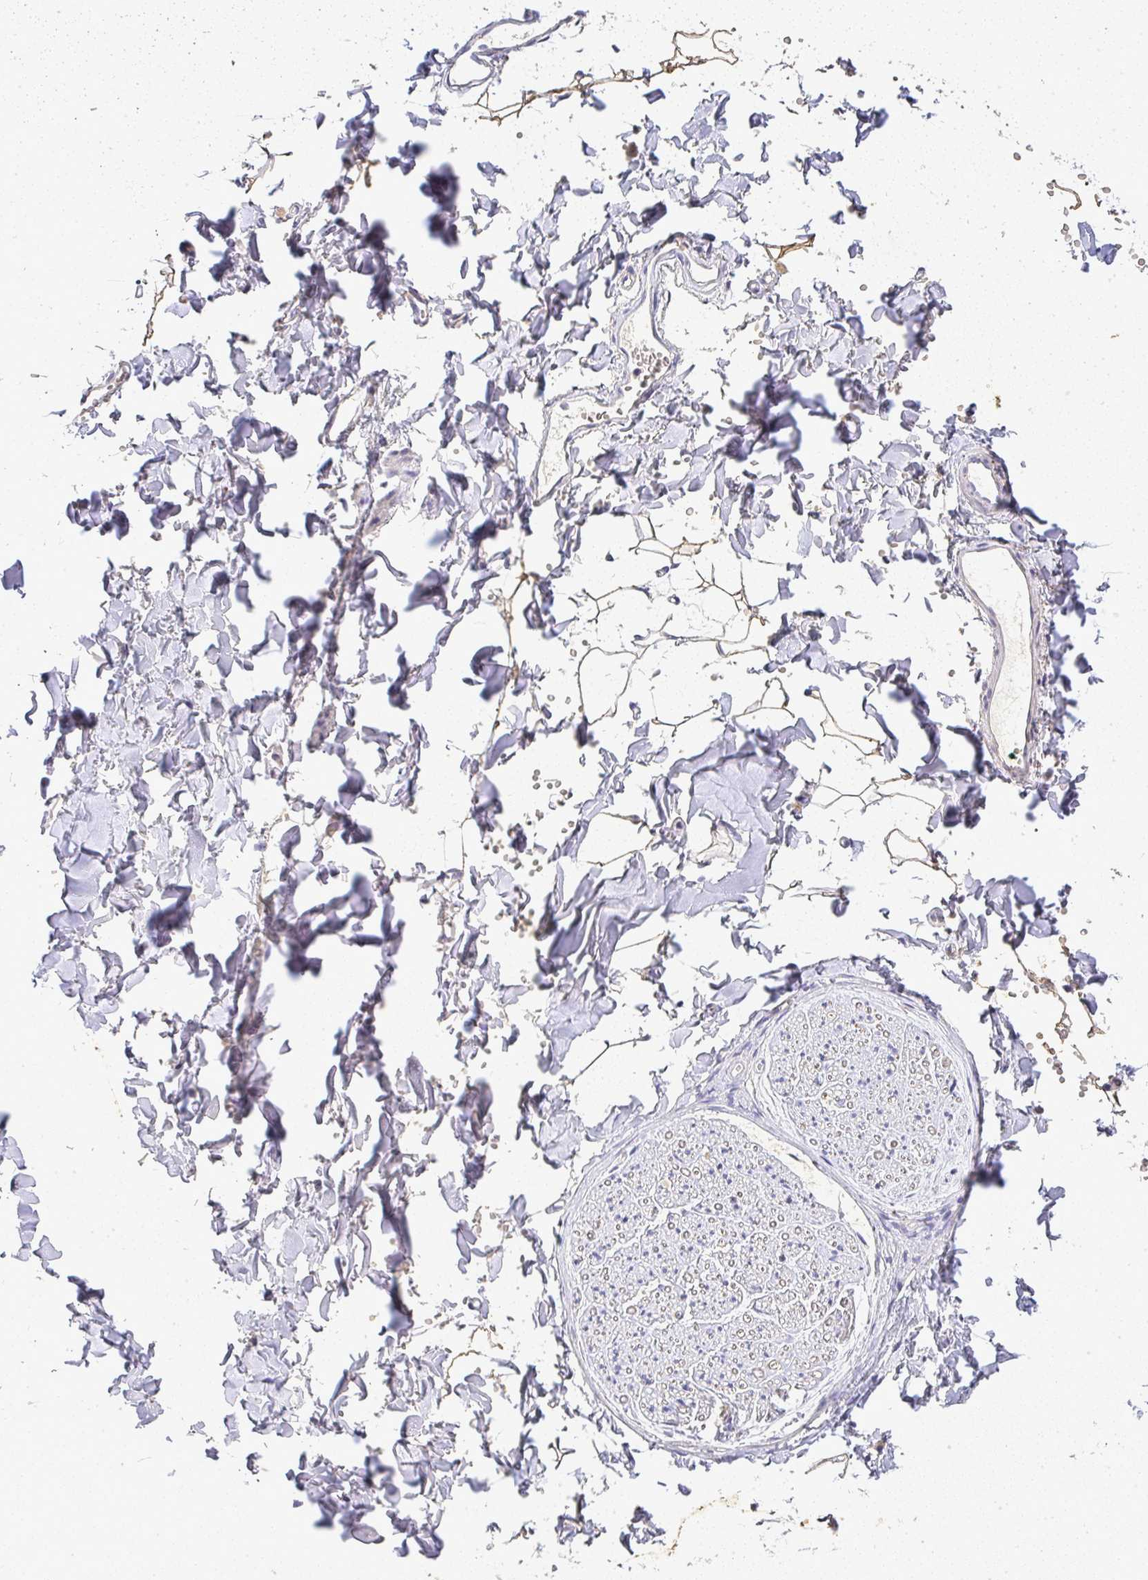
{"staining": {"intensity": "weak", "quantity": "25%-75%", "location": "cytoplasmic/membranous"}, "tissue": "adipose tissue", "cell_type": "Adipocytes", "image_type": "normal", "snomed": [{"axis": "morphology", "description": "Normal tissue, NOS"}, {"axis": "topography", "description": "Cartilage tissue"}, {"axis": "topography", "description": "Bronchus"}, {"axis": "topography", "description": "Peripheral nerve tissue"}], "caption": "This image reveals immunohistochemistry (IHC) staining of normal adipose tissue, with low weak cytoplasmic/membranous positivity in approximately 25%-75% of adipocytes.", "gene": "RPS2", "patient": {"sex": "female", "age": 59}}